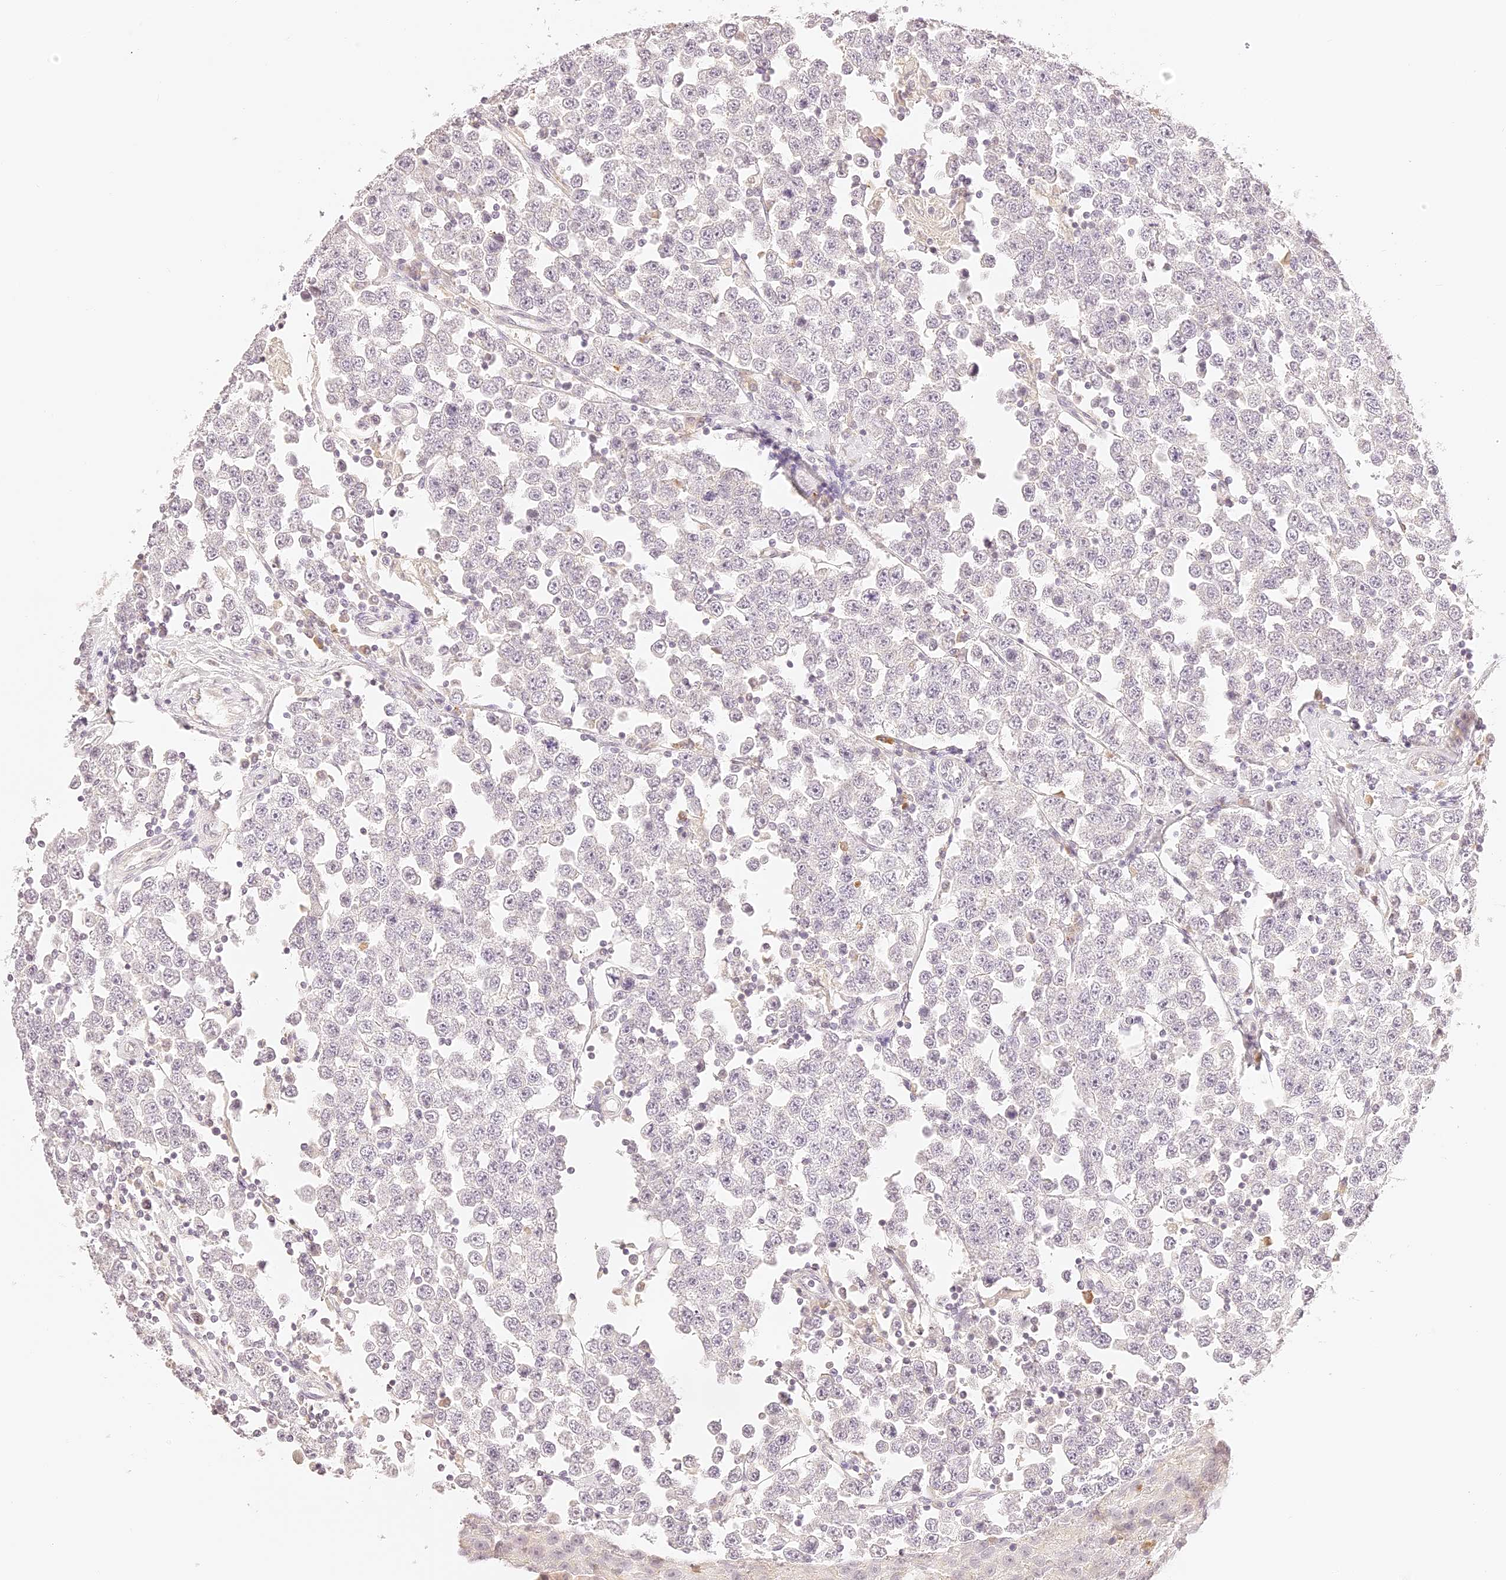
{"staining": {"intensity": "negative", "quantity": "none", "location": "none"}, "tissue": "testis cancer", "cell_type": "Tumor cells", "image_type": "cancer", "snomed": [{"axis": "morphology", "description": "Seminoma, NOS"}, {"axis": "topography", "description": "Testis"}], "caption": "Immunohistochemistry (IHC) of human seminoma (testis) demonstrates no expression in tumor cells. Brightfield microscopy of immunohistochemistry stained with DAB (brown) and hematoxylin (blue), captured at high magnification.", "gene": "TRIM45", "patient": {"sex": "male", "age": 28}}